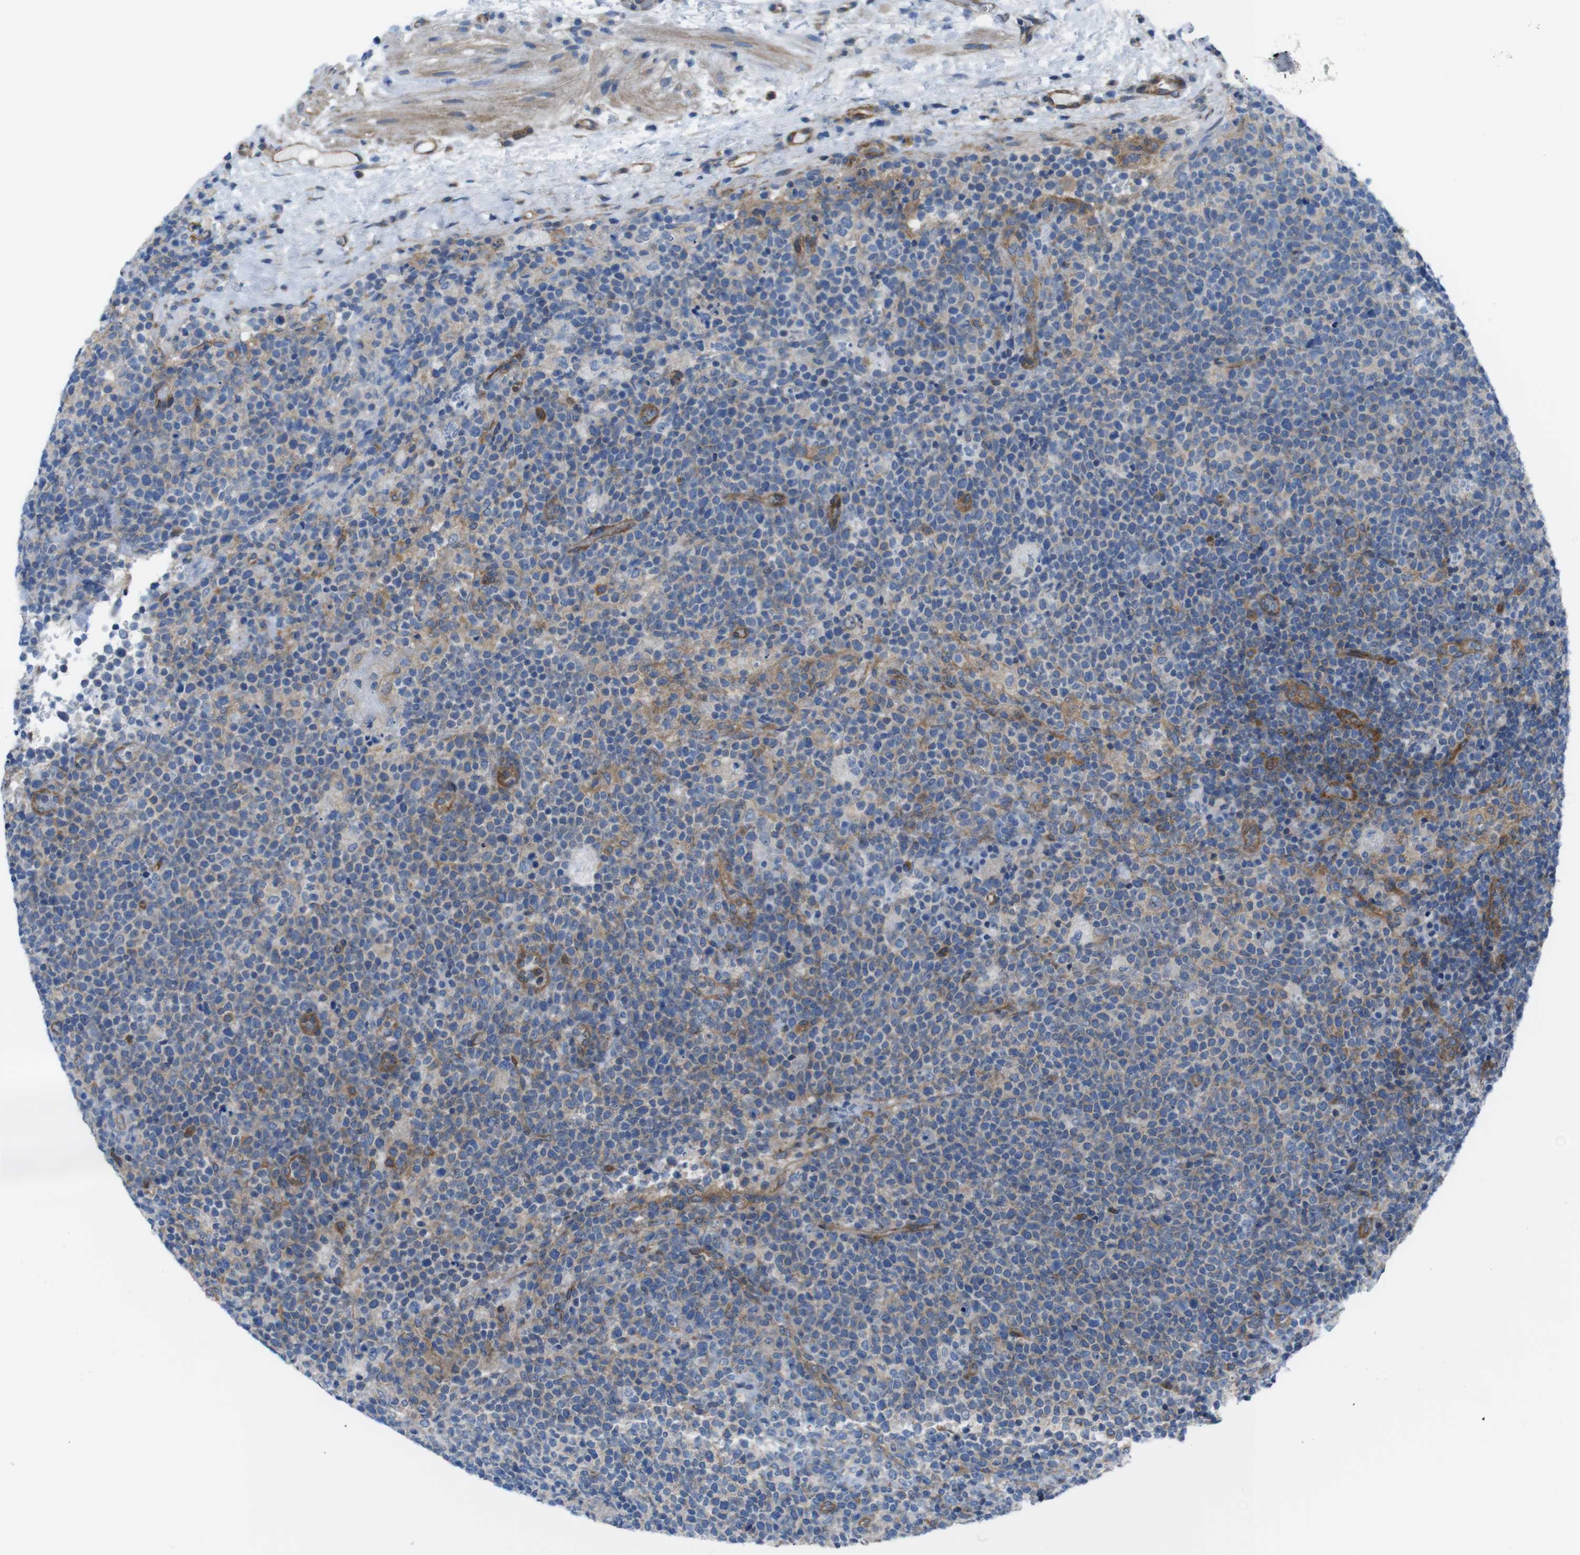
{"staining": {"intensity": "moderate", "quantity": "<25%", "location": "cytoplasmic/membranous"}, "tissue": "lymphoma", "cell_type": "Tumor cells", "image_type": "cancer", "snomed": [{"axis": "morphology", "description": "Malignant lymphoma, non-Hodgkin's type, High grade"}, {"axis": "topography", "description": "Lymph node"}], "caption": "Lymphoma tissue exhibits moderate cytoplasmic/membranous staining in approximately <25% of tumor cells, visualized by immunohistochemistry. (Brightfield microscopy of DAB IHC at high magnification).", "gene": "DIAPH2", "patient": {"sex": "male", "age": 61}}